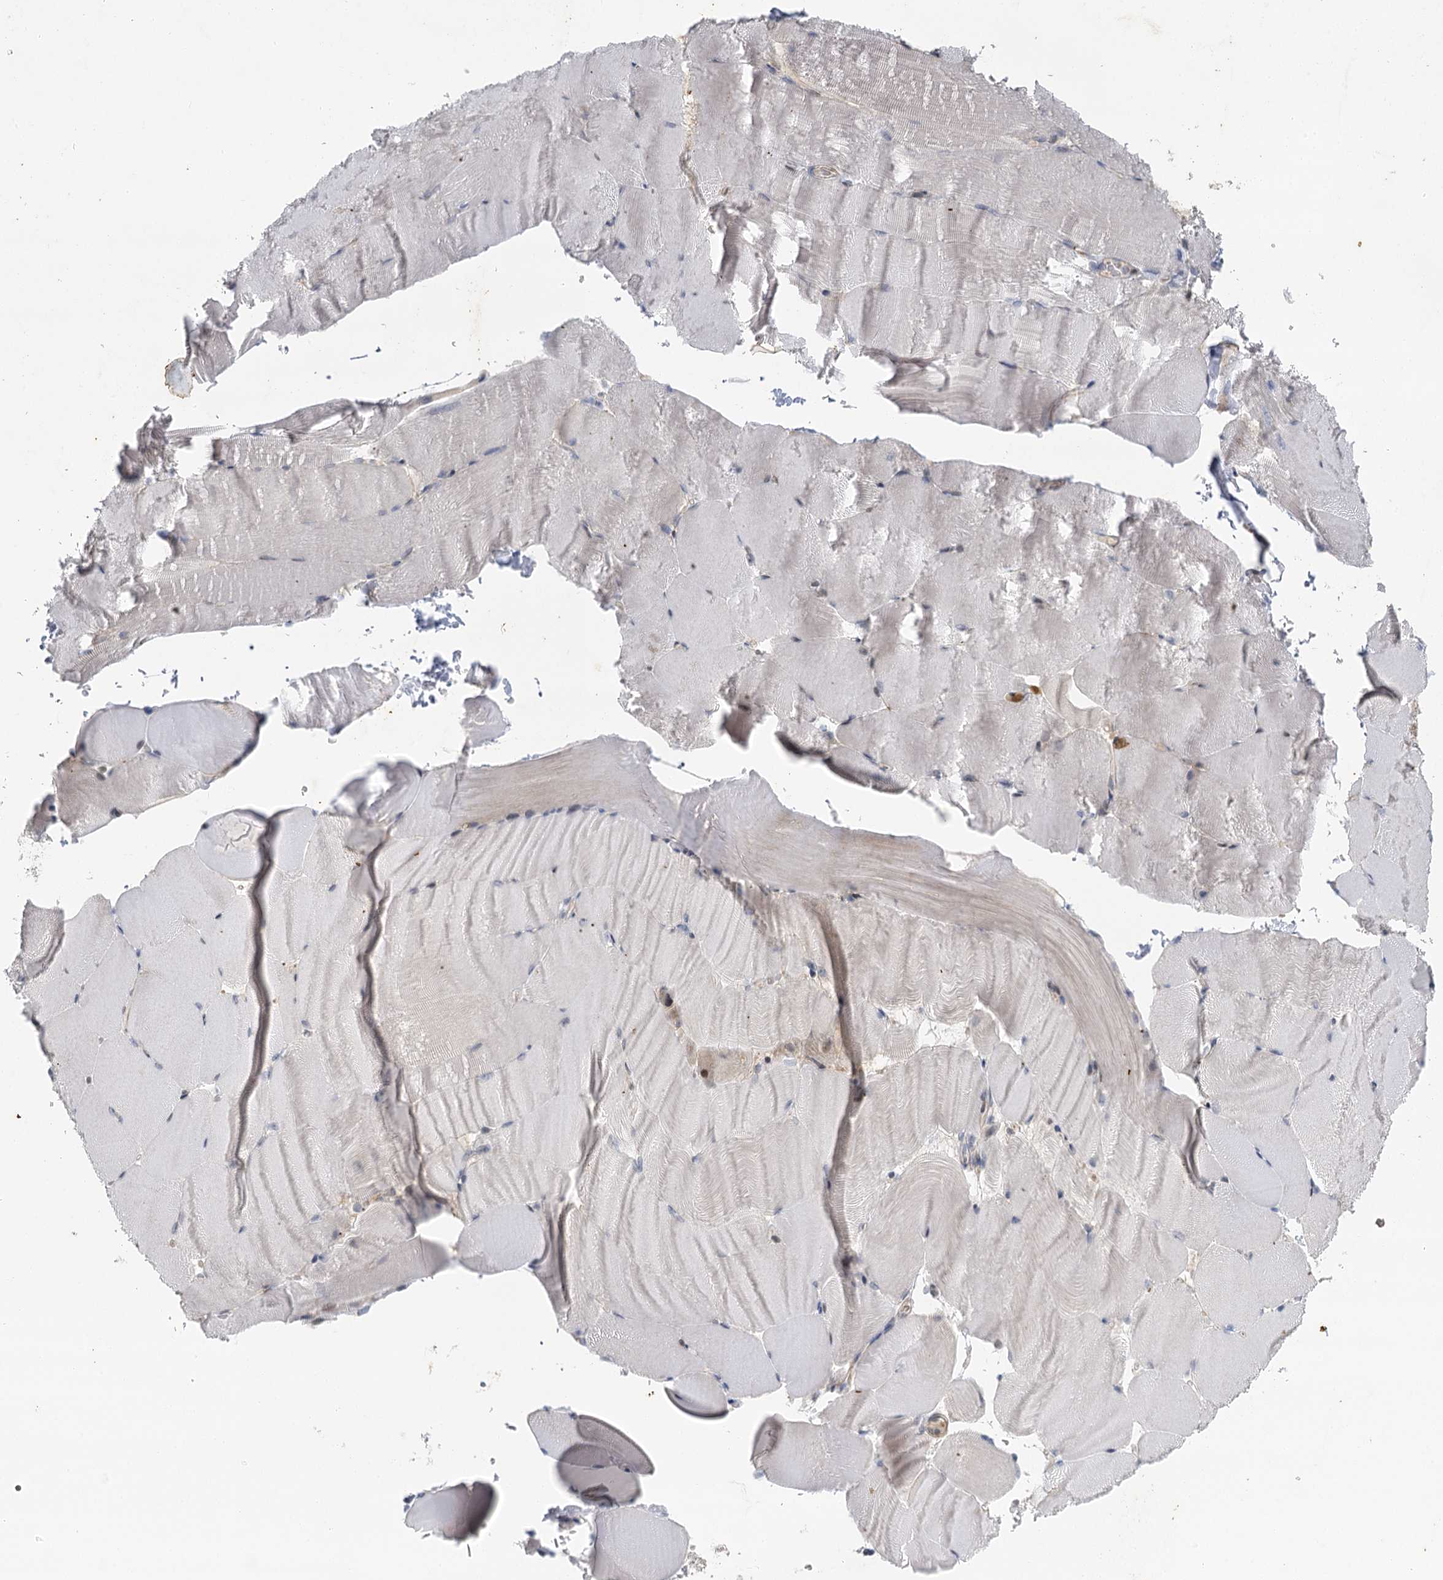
{"staining": {"intensity": "negative", "quantity": "none", "location": "none"}, "tissue": "skeletal muscle", "cell_type": "Myocytes", "image_type": "normal", "snomed": [{"axis": "morphology", "description": "Normal tissue, NOS"}, {"axis": "topography", "description": "Skeletal muscle"}, {"axis": "topography", "description": "Parathyroid gland"}], "caption": "Myocytes are negative for brown protein staining in unremarkable skeletal muscle. (DAB (3,3'-diaminobenzidine) immunohistochemistry with hematoxylin counter stain).", "gene": "IL11RA", "patient": {"sex": "female", "age": 37}}